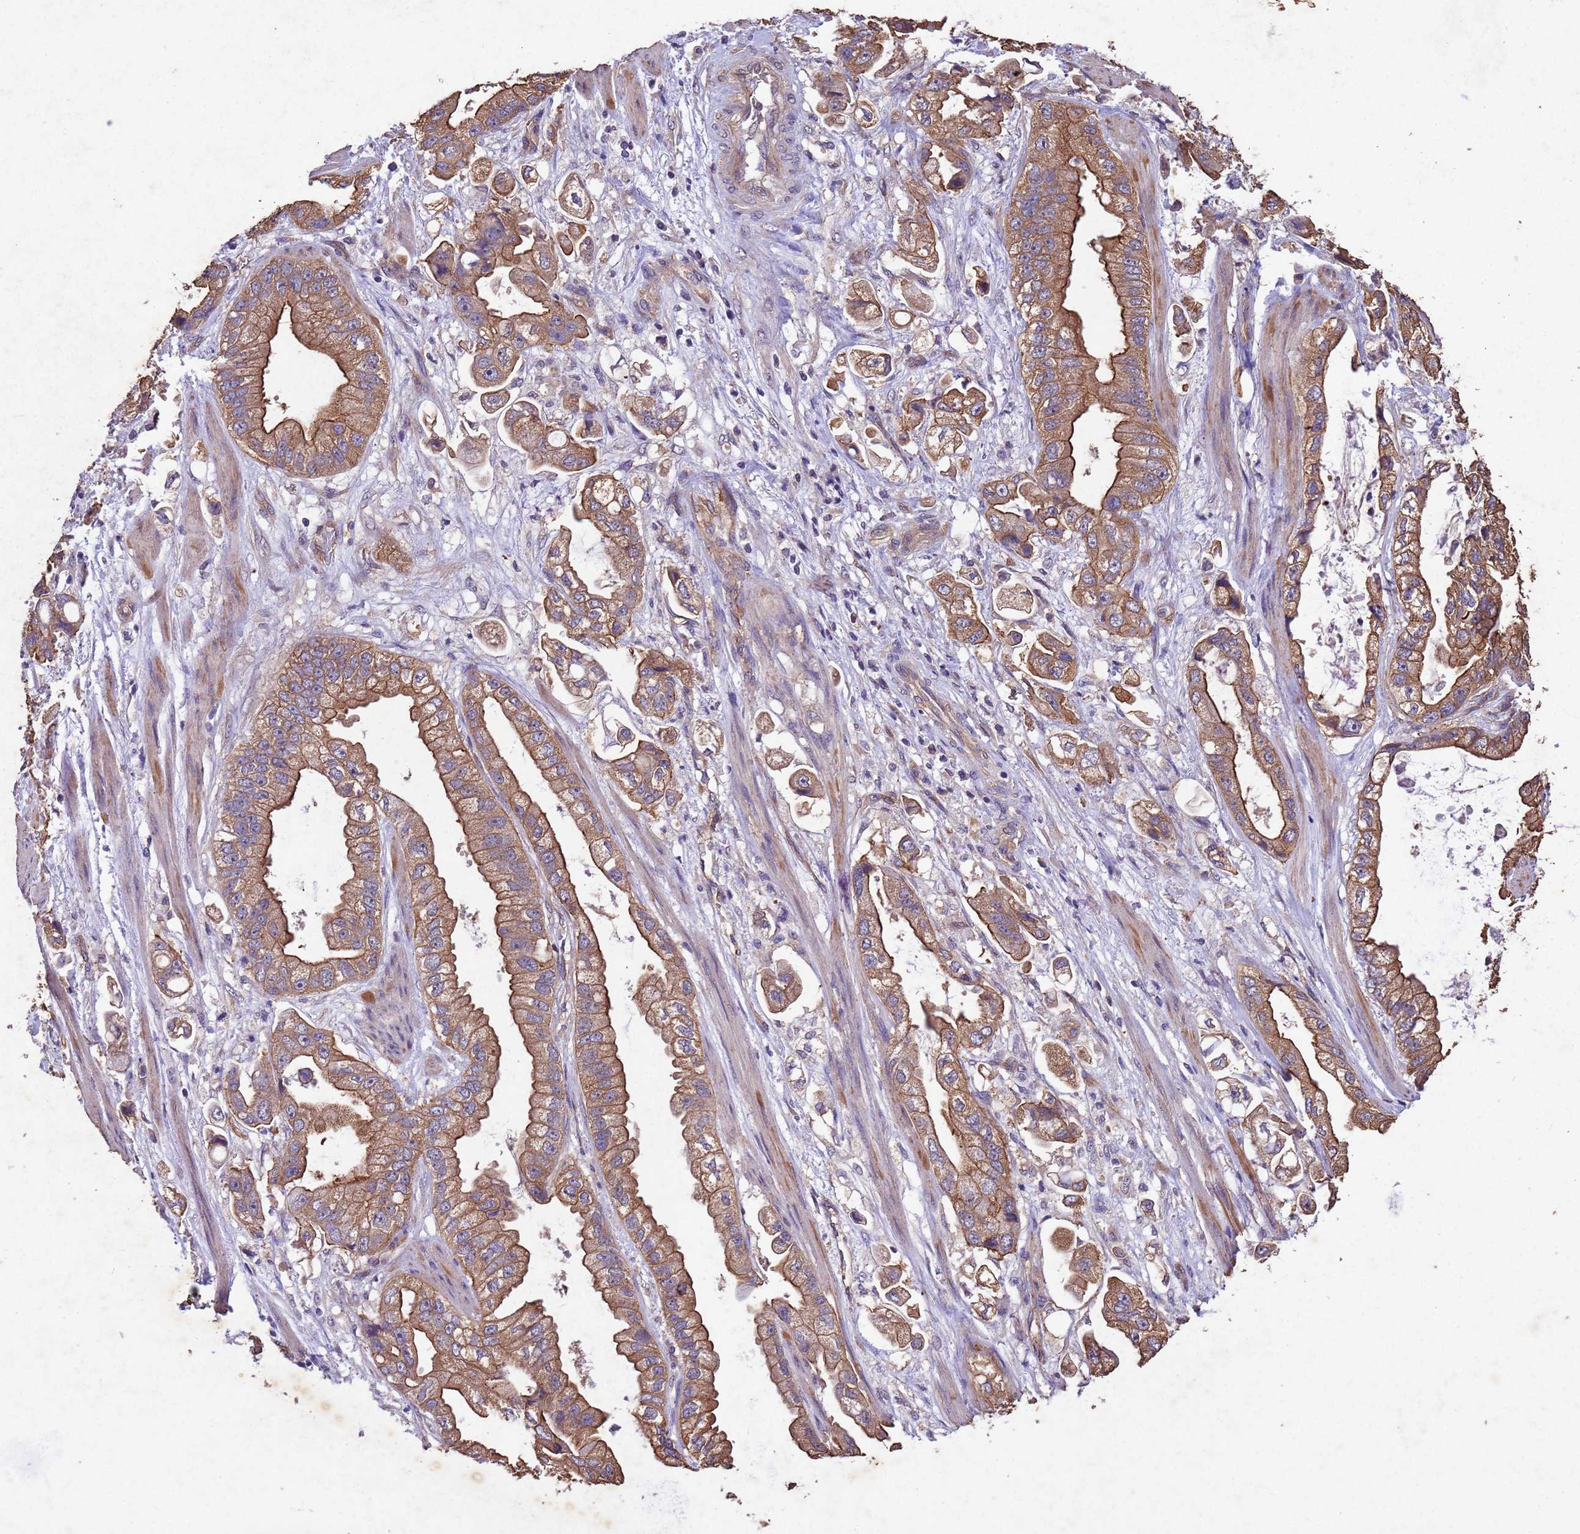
{"staining": {"intensity": "moderate", "quantity": ">75%", "location": "cytoplasmic/membranous"}, "tissue": "stomach cancer", "cell_type": "Tumor cells", "image_type": "cancer", "snomed": [{"axis": "morphology", "description": "Adenocarcinoma, NOS"}, {"axis": "topography", "description": "Stomach"}], "caption": "Tumor cells reveal moderate cytoplasmic/membranous staining in about >75% of cells in adenocarcinoma (stomach).", "gene": "MTX3", "patient": {"sex": "male", "age": 62}}